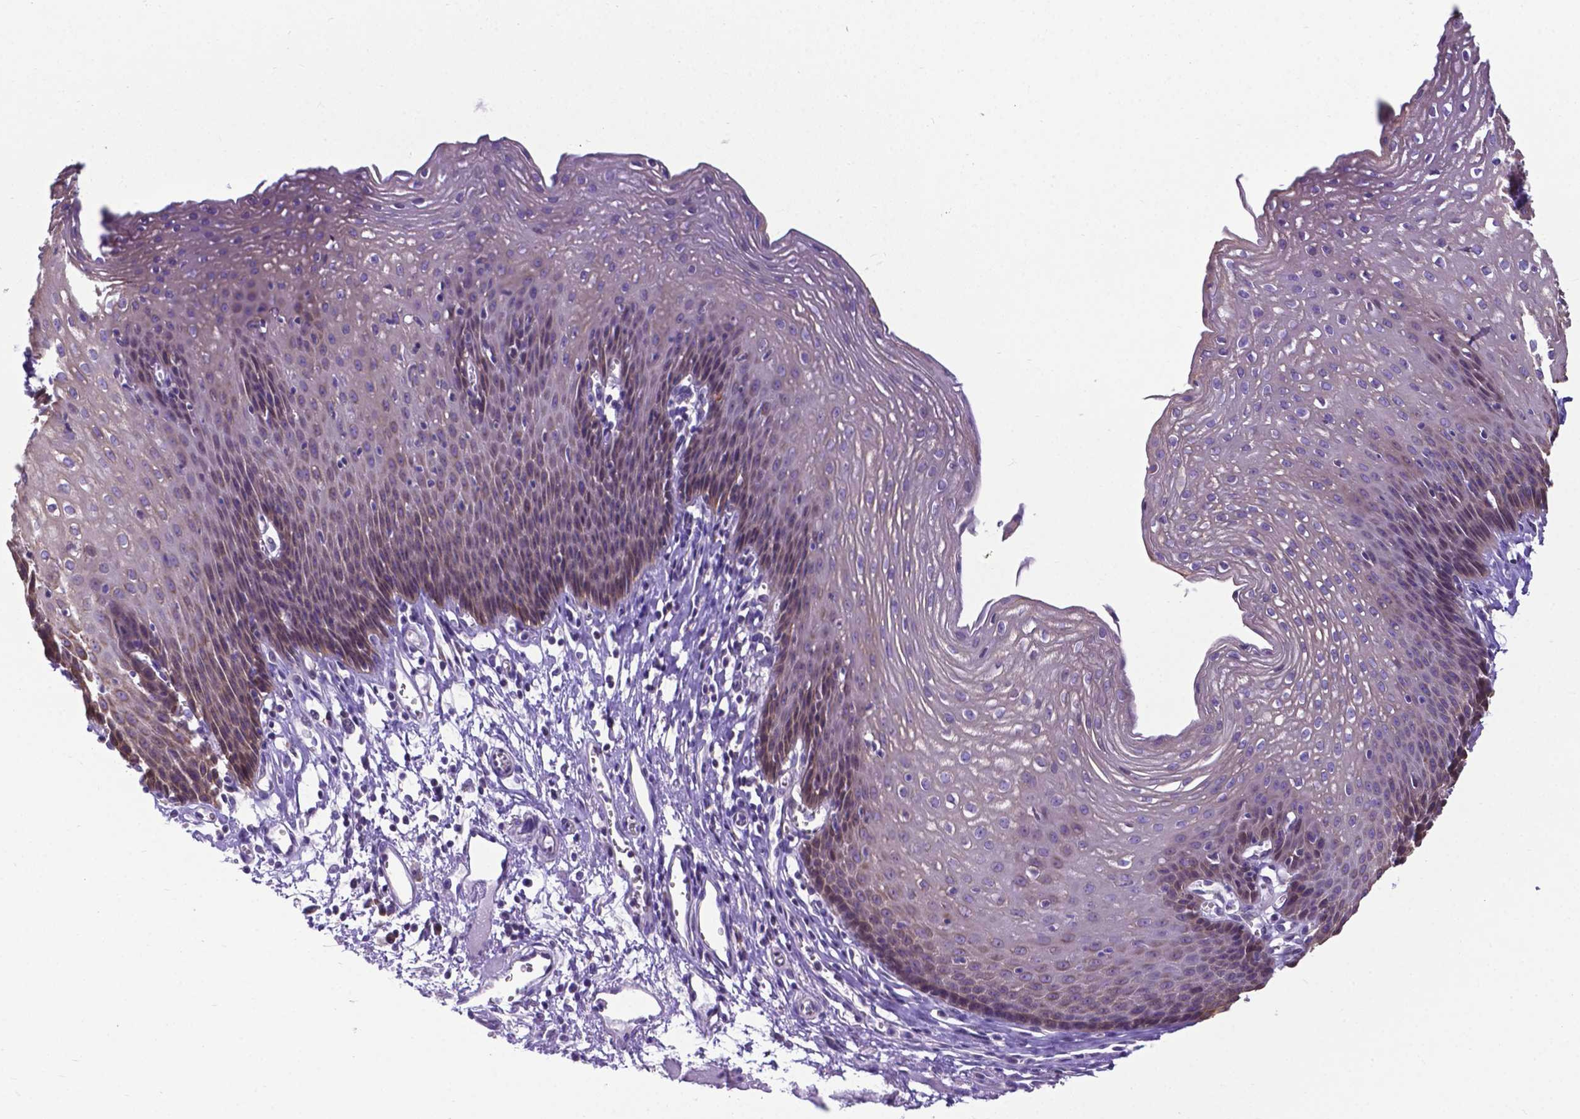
{"staining": {"intensity": "weak", "quantity": "25%-75%", "location": "cytoplasmic/membranous"}, "tissue": "esophagus", "cell_type": "Squamous epithelial cells", "image_type": "normal", "snomed": [{"axis": "morphology", "description": "Normal tissue, NOS"}, {"axis": "topography", "description": "Esophagus"}], "caption": "Esophagus stained with DAB IHC exhibits low levels of weak cytoplasmic/membranous staining in about 25%-75% of squamous epithelial cells.", "gene": "RPL6", "patient": {"sex": "female", "age": 64}}